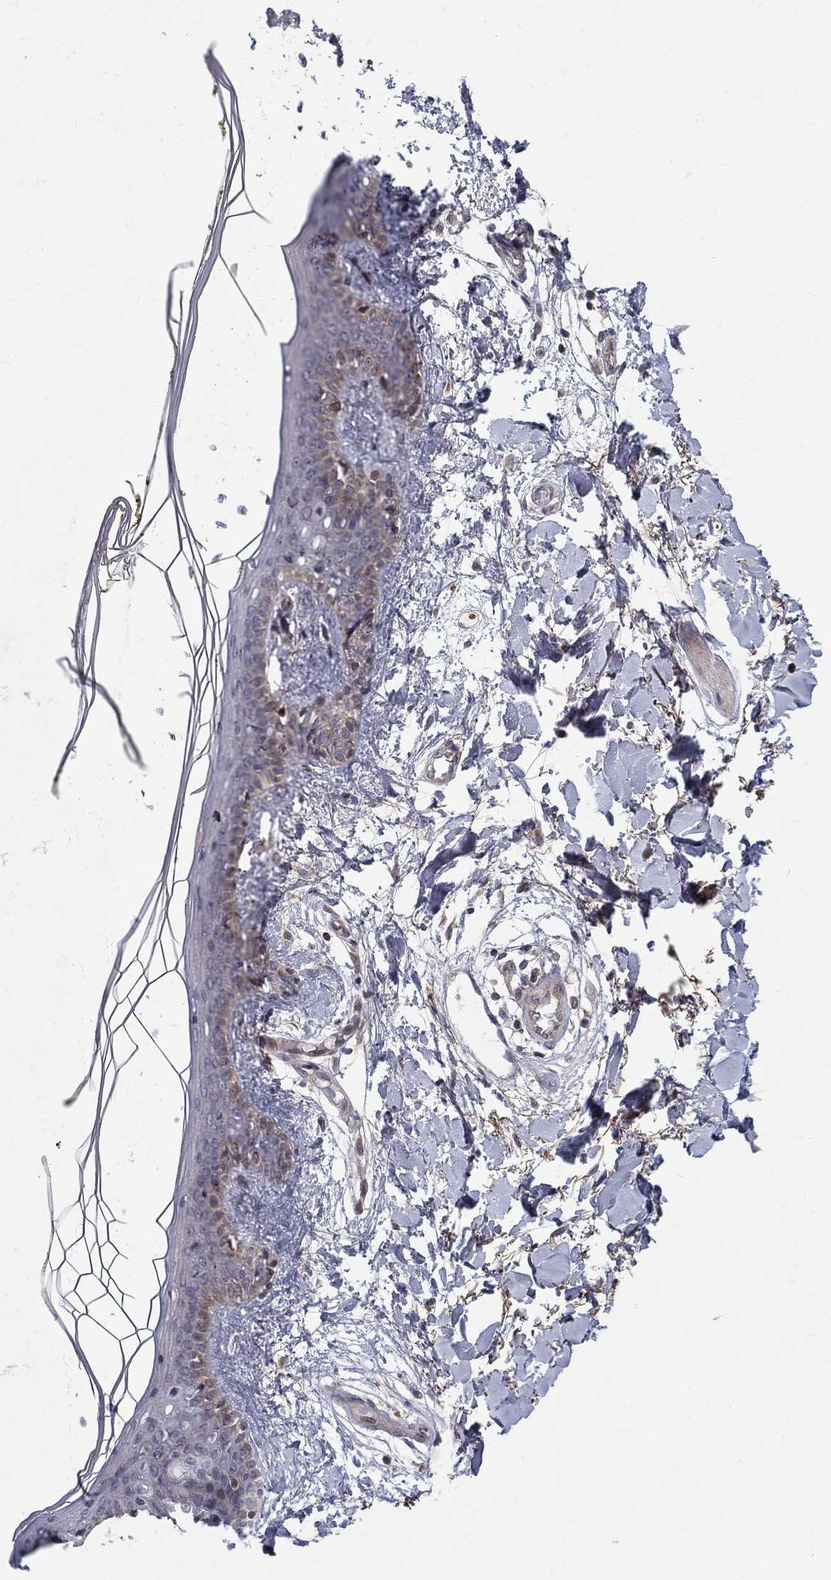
{"staining": {"intensity": "negative", "quantity": "none", "location": "none"}, "tissue": "skin", "cell_type": "Fibroblasts", "image_type": "normal", "snomed": [{"axis": "morphology", "description": "Normal tissue, NOS"}, {"axis": "topography", "description": "Skin"}], "caption": "Immunohistochemical staining of normal skin reveals no significant staining in fibroblasts. (DAB IHC with hematoxylin counter stain).", "gene": "WDR19", "patient": {"sex": "female", "age": 34}}